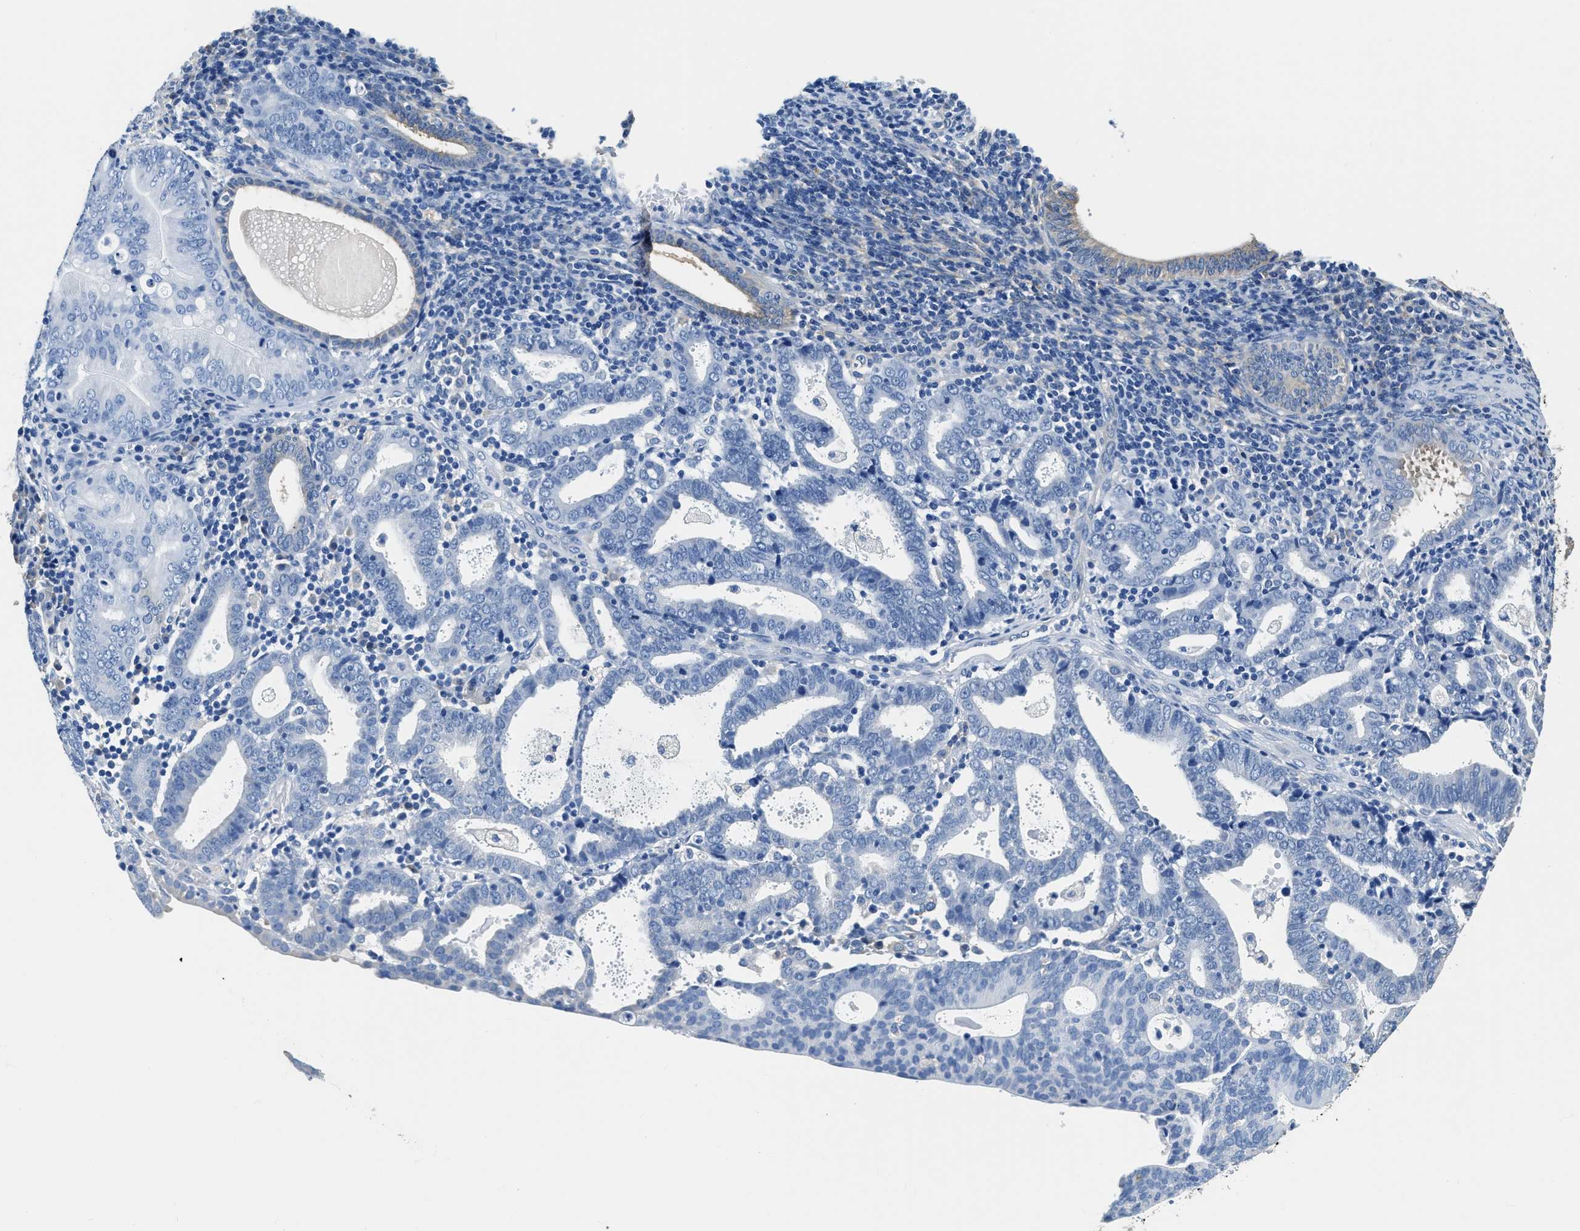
{"staining": {"intensity": "negative", "quantity": "none", "location": "none"}, "tissue": "endometrial cancer", "cell_type": "Tumor cells", "image_type": "cancer", "snomed": [{"axis": "morphology", "description": "Adenocarcinoma, NOS"}, {"axis": "topography", "description": "Uterus"}], "caption": "The immunohistochemistry (IHC) image has no significant expression in tumor cells of endometrial cancer (adenocarcinoma) tissue. (DAB immunohistochemistry visualized using brightfield microscopy, high magnification).", "gene": "ZDHHC13", "patient": {"sex": "female", "age": 83}}